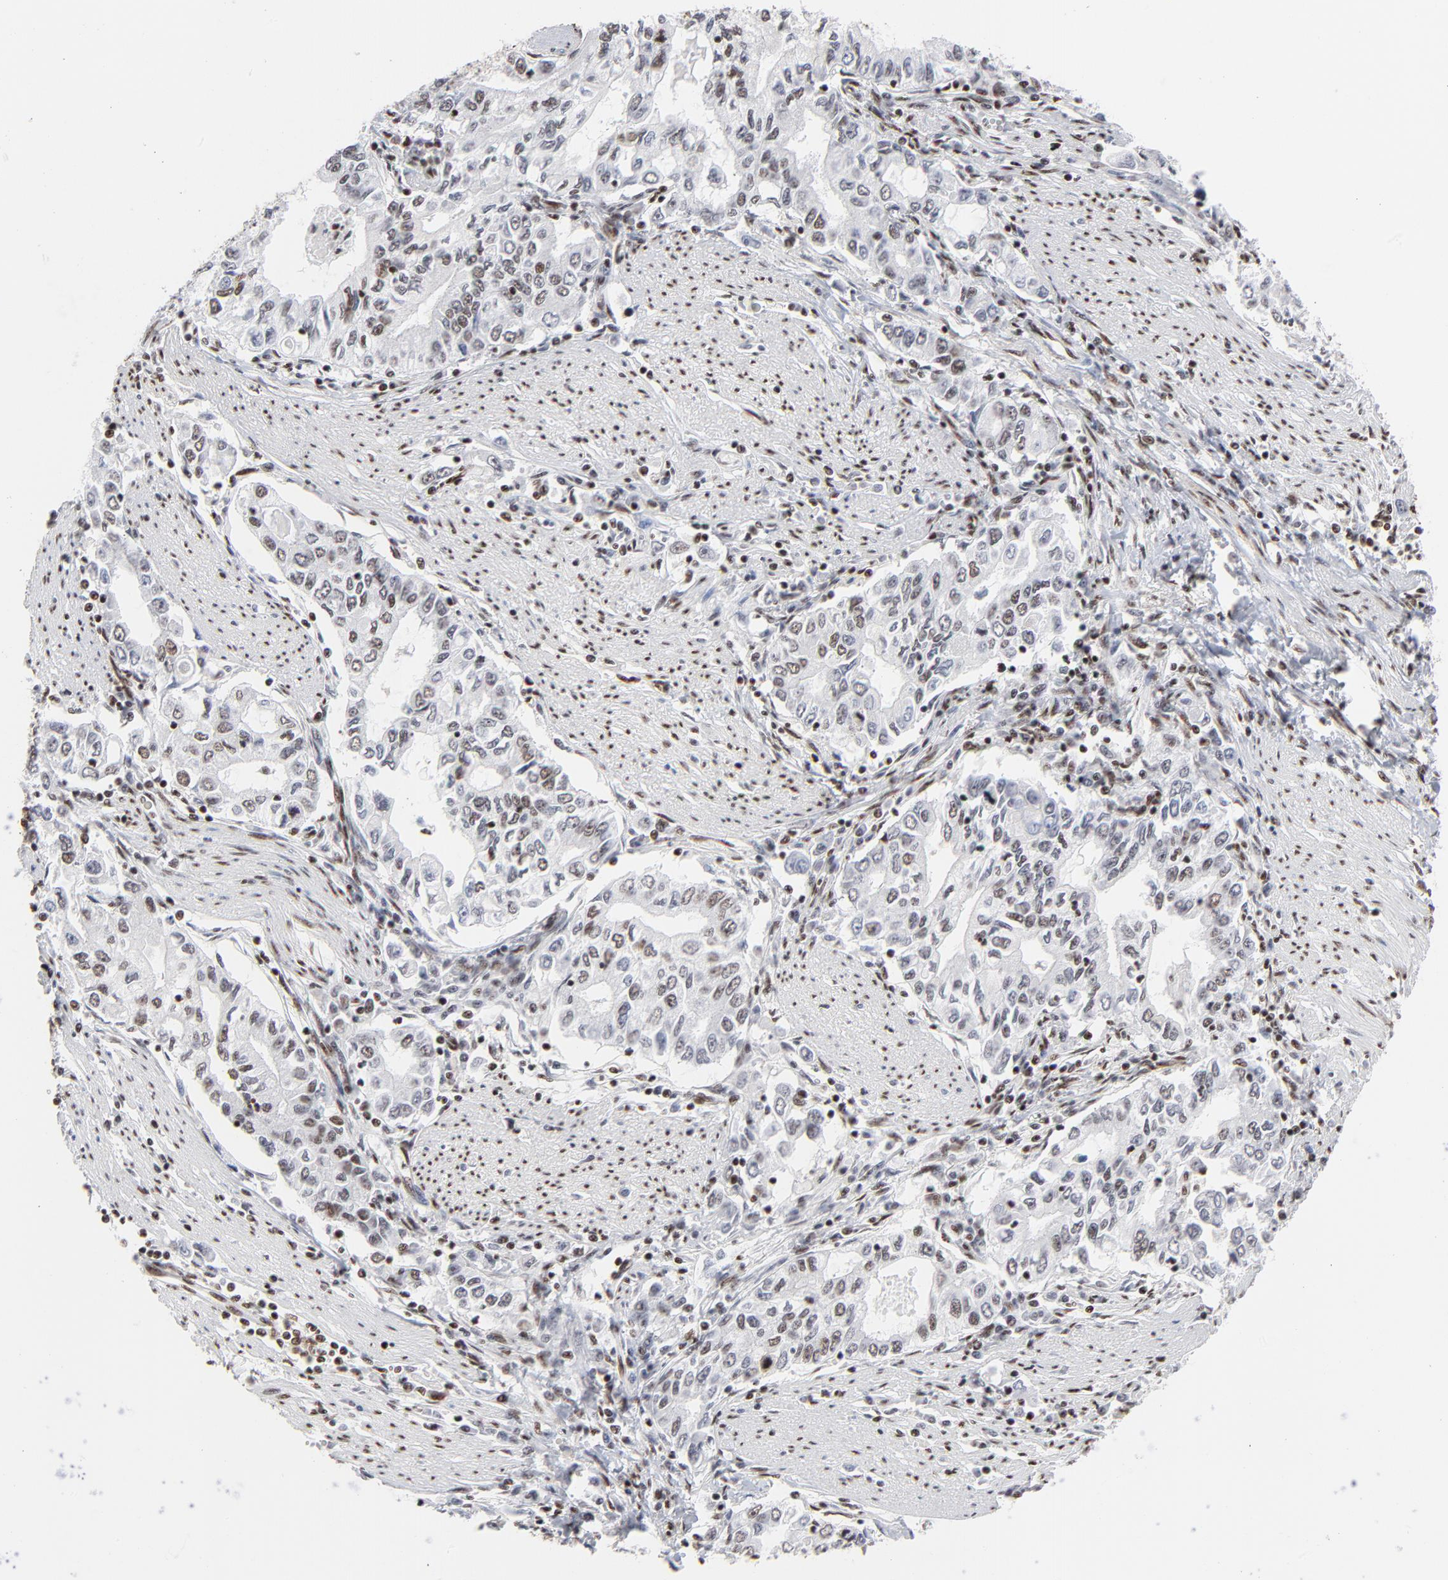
{"staining": {"intensity": "moderate", "quantity": "25%-75%", "location": "nuclear"}, "tissue": "stomach cancer", "cell_type": "Tumor cells", "image_type": "cancer", "snomed": [{"axis": "morphology", "description": "Adenocarcinoma, NOS"}, {"axis": "topography", "description": "Stomach, lower"}], "caption": "Immunohistochemical staining of human stomach adenocarcinoma exhibits moderate nuclear protein staining in approximately 25%-75% of tumor cells. Using DAB (3,3'-diaminobenzidine) (brown) and hematoxylin (blue) stains, captured at high magnification using brightfield microscopy.", "gene": "CREB1", "patient": {"sex": "female", "age": 72}}